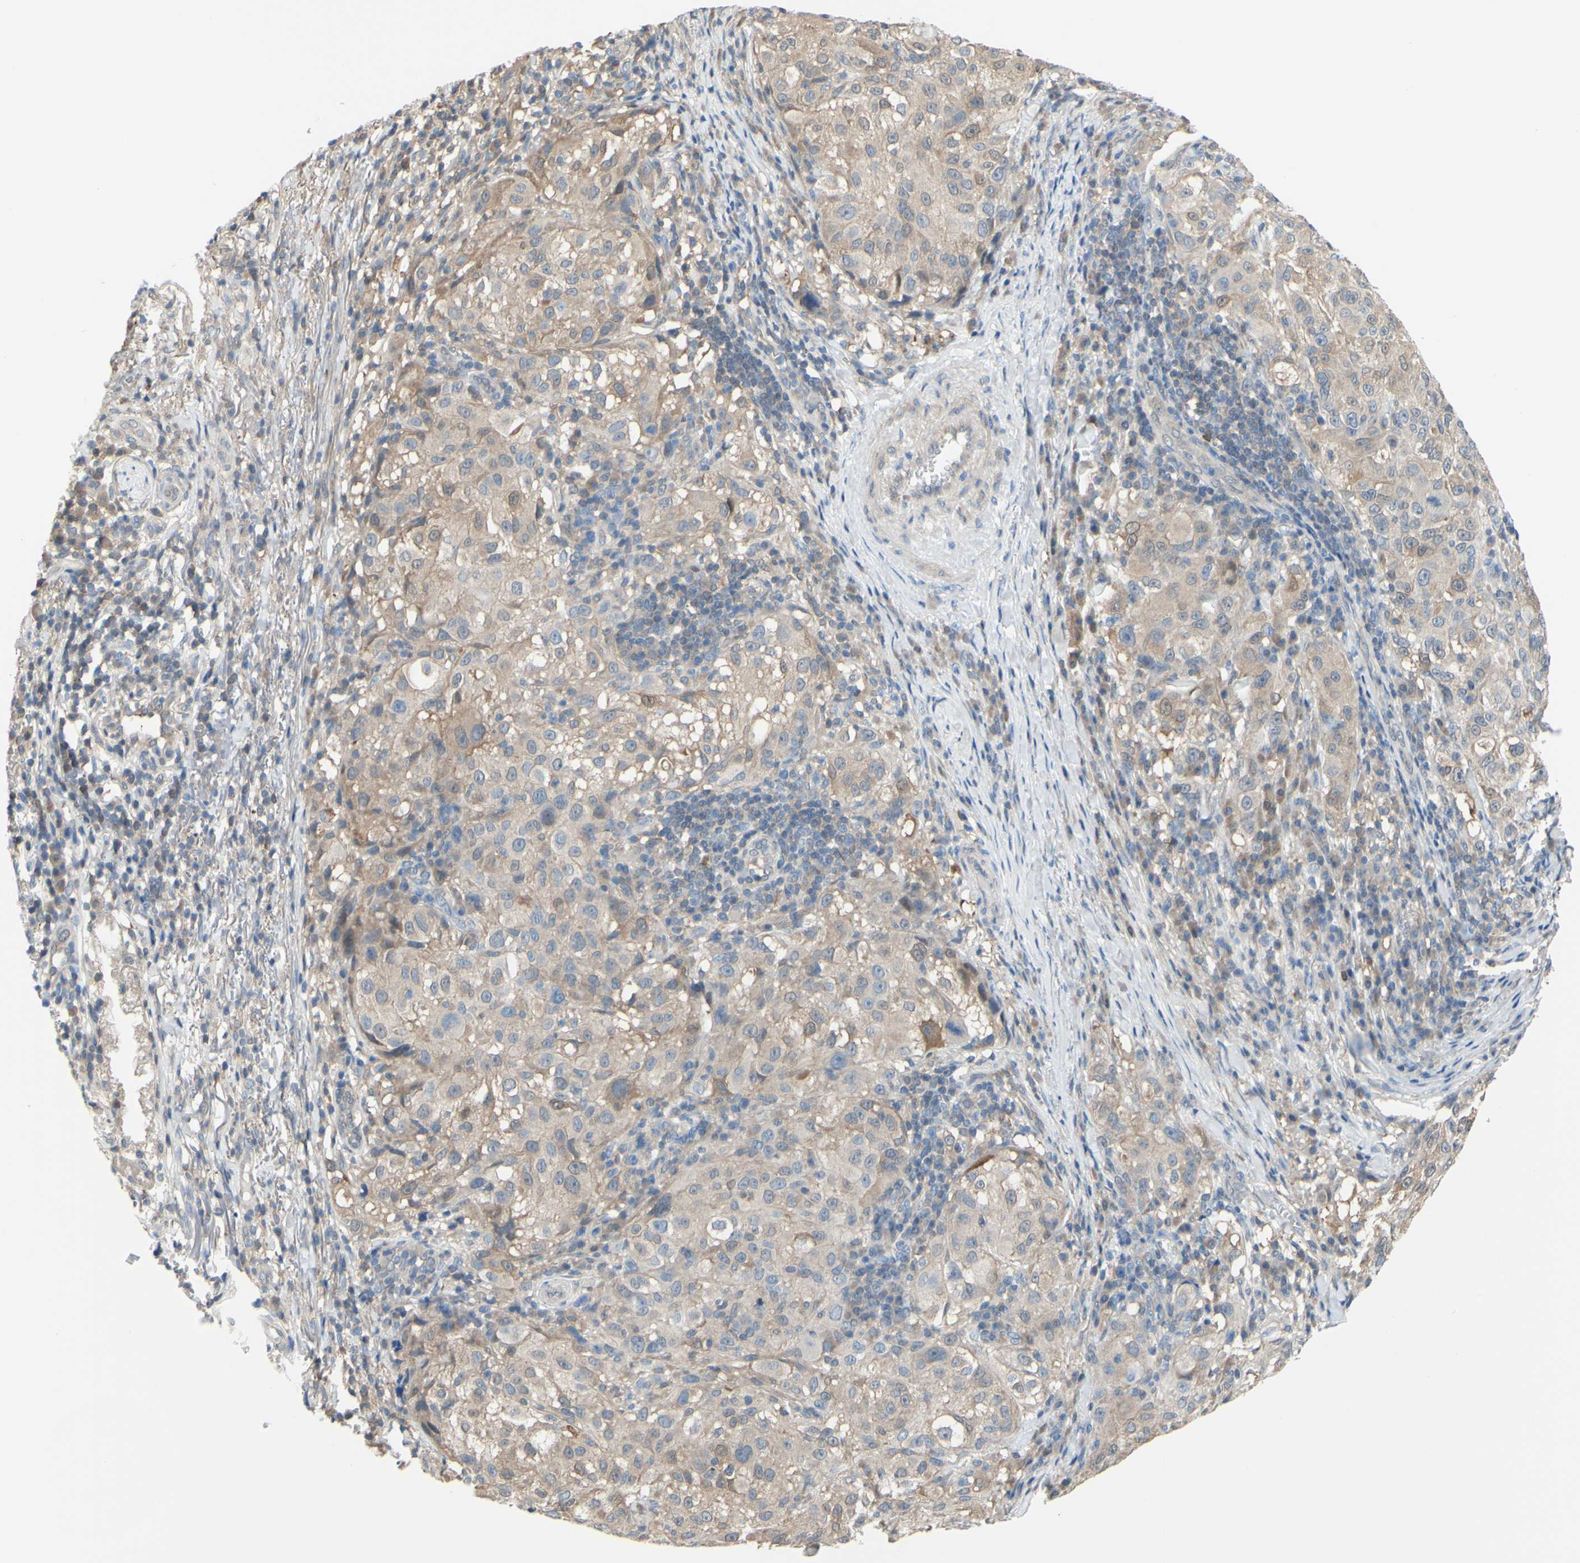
{"staining": {"intensity": "weak", "quantity": ">75%", "location": "cytoplasmic/membranous"}, "tissue": "melanoma", "cell_type": "Tumor cells", "image_type": "cancer", "snomed": [{"axis": "morphology", "description": "Necrosis, NOS"}, {"axis": "morphology", "description": "Malignant melanoma, NOS"}, {"axis": "topography", "description": "Skin"}], "caption": "Melanoma tissue reveals weak cytoplasmic/membranous staining in approximately >75% of tumor cells, visualized by immunohistochemistry.", "gene": "UPK3B", "patient": {"sex": "female", "age": 87}}